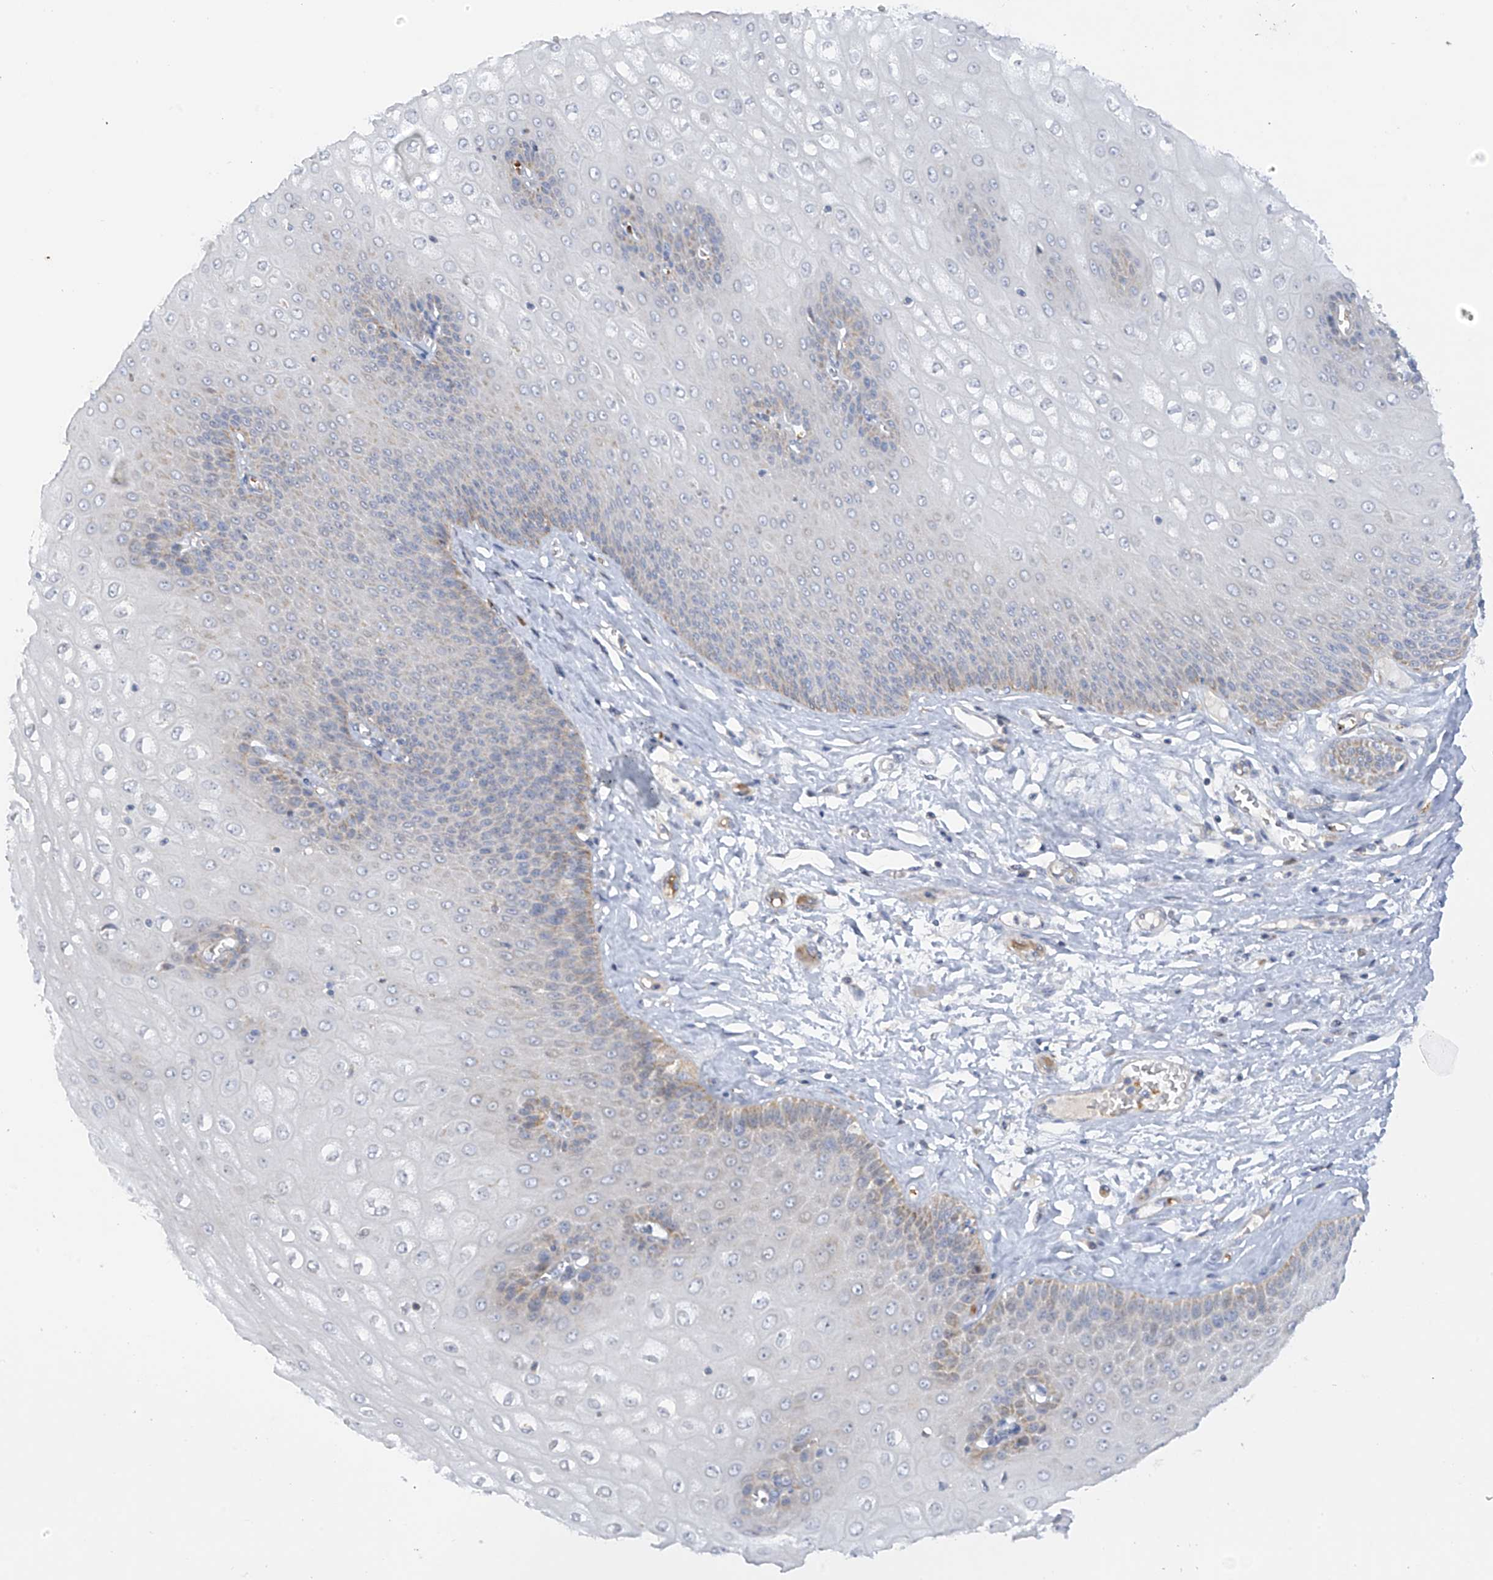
{"staining": {"intensity": "moderate", "quantity": "<25%", "location": "cytoplasmic/membranous,nuclear"}, "tissue": "esophagus", "cell_type": "Squamous epithelial cells", "image_type": "normal", "snomed": [{"axis": "morphology", "description": "Normal tissue, NOS"}, {"axis": "topography", "description": "Esophagus"}], "caption": "This micrograph displays IHC staining of unremarkable human esophagus, with low moderate cytoplasmic/membranous,nuclear expression in approximately <25% of squamous epithelial cells.", "gene": "METTL18", "patient": {"sex": "male", "age": 60}}